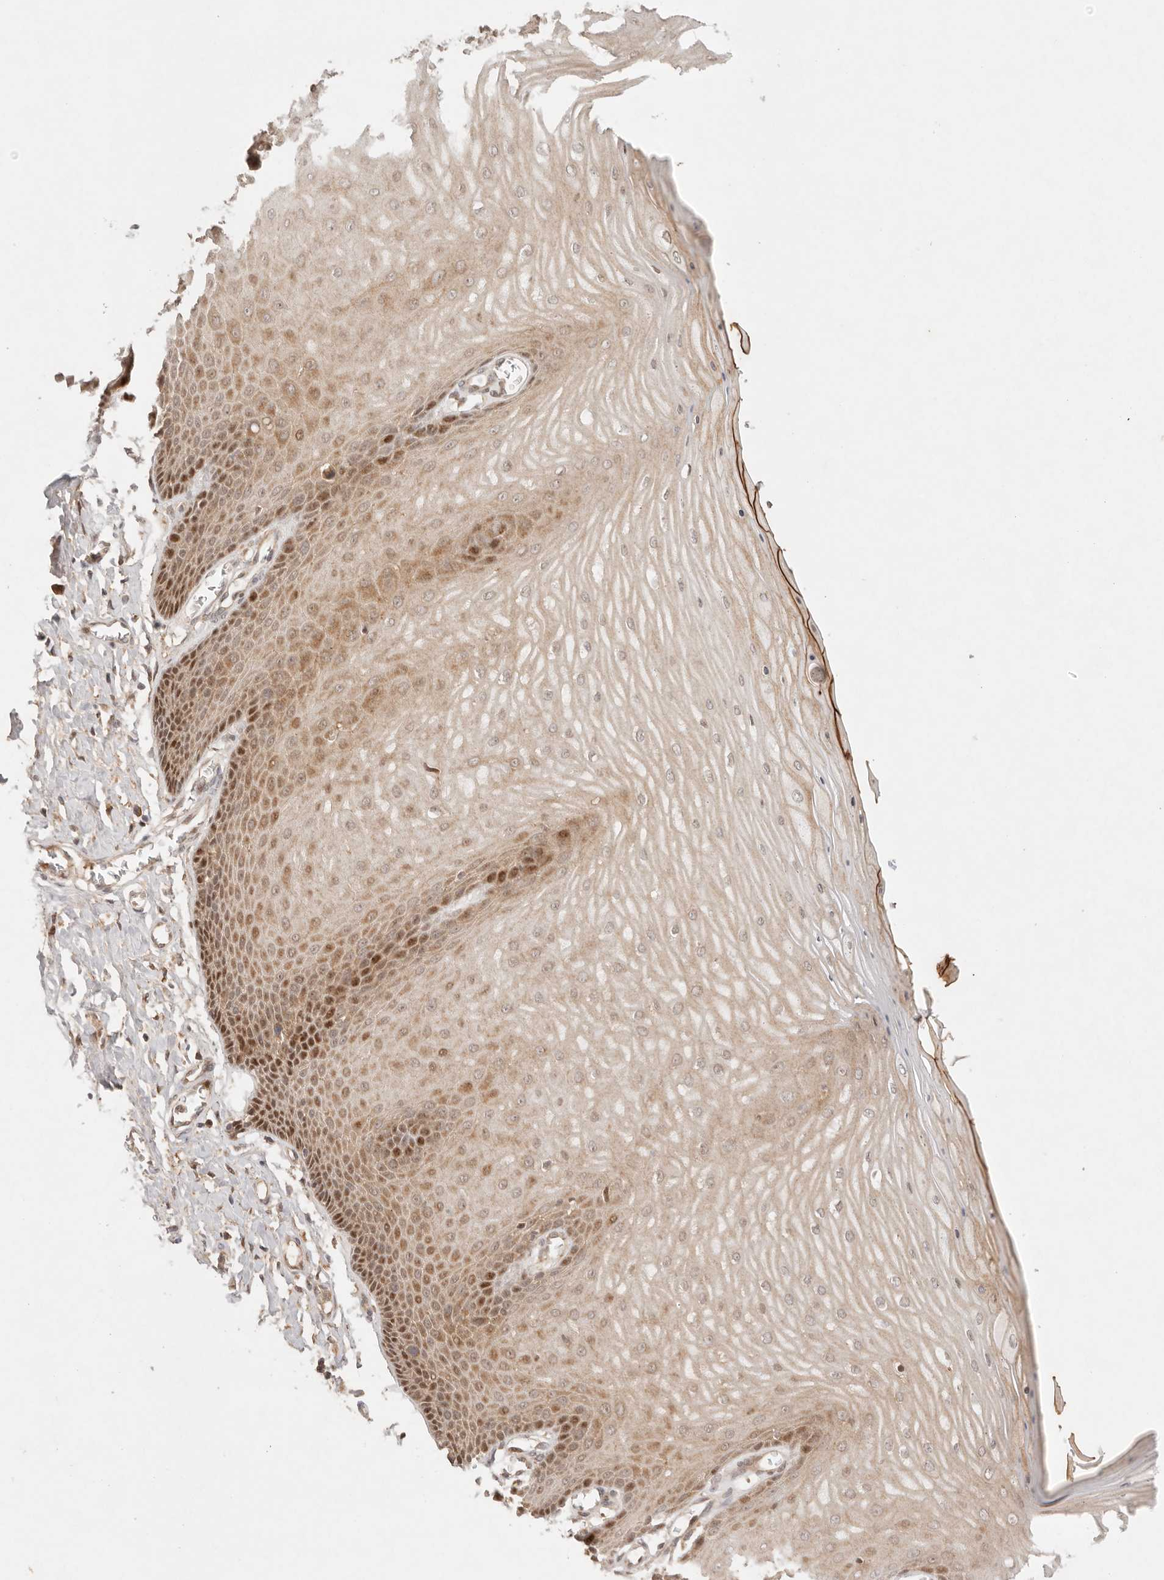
{"staining": {"intensity": "moderate", "quantity": ">75%", "location": "cytoplasmic/membranous,nuclear"}, "tissue": "cervix", "cell_type": "Glandular cells", "image_type": "normal", "snomed": [{"axis": "morphology", "description": "Normal tissue, NOS"}, {"axis": "topography", "description": "Cervix"}], "caption": "Immunohistochemistry (IHC) (DAB) staining of unremarkable human cervix displays moderate cytoplasmic/membranous,nuclear protein expression in approximately >75% of glandular cells.", "gene": "PHLDA3", "patient": {"sex": "female", "age": 55}}